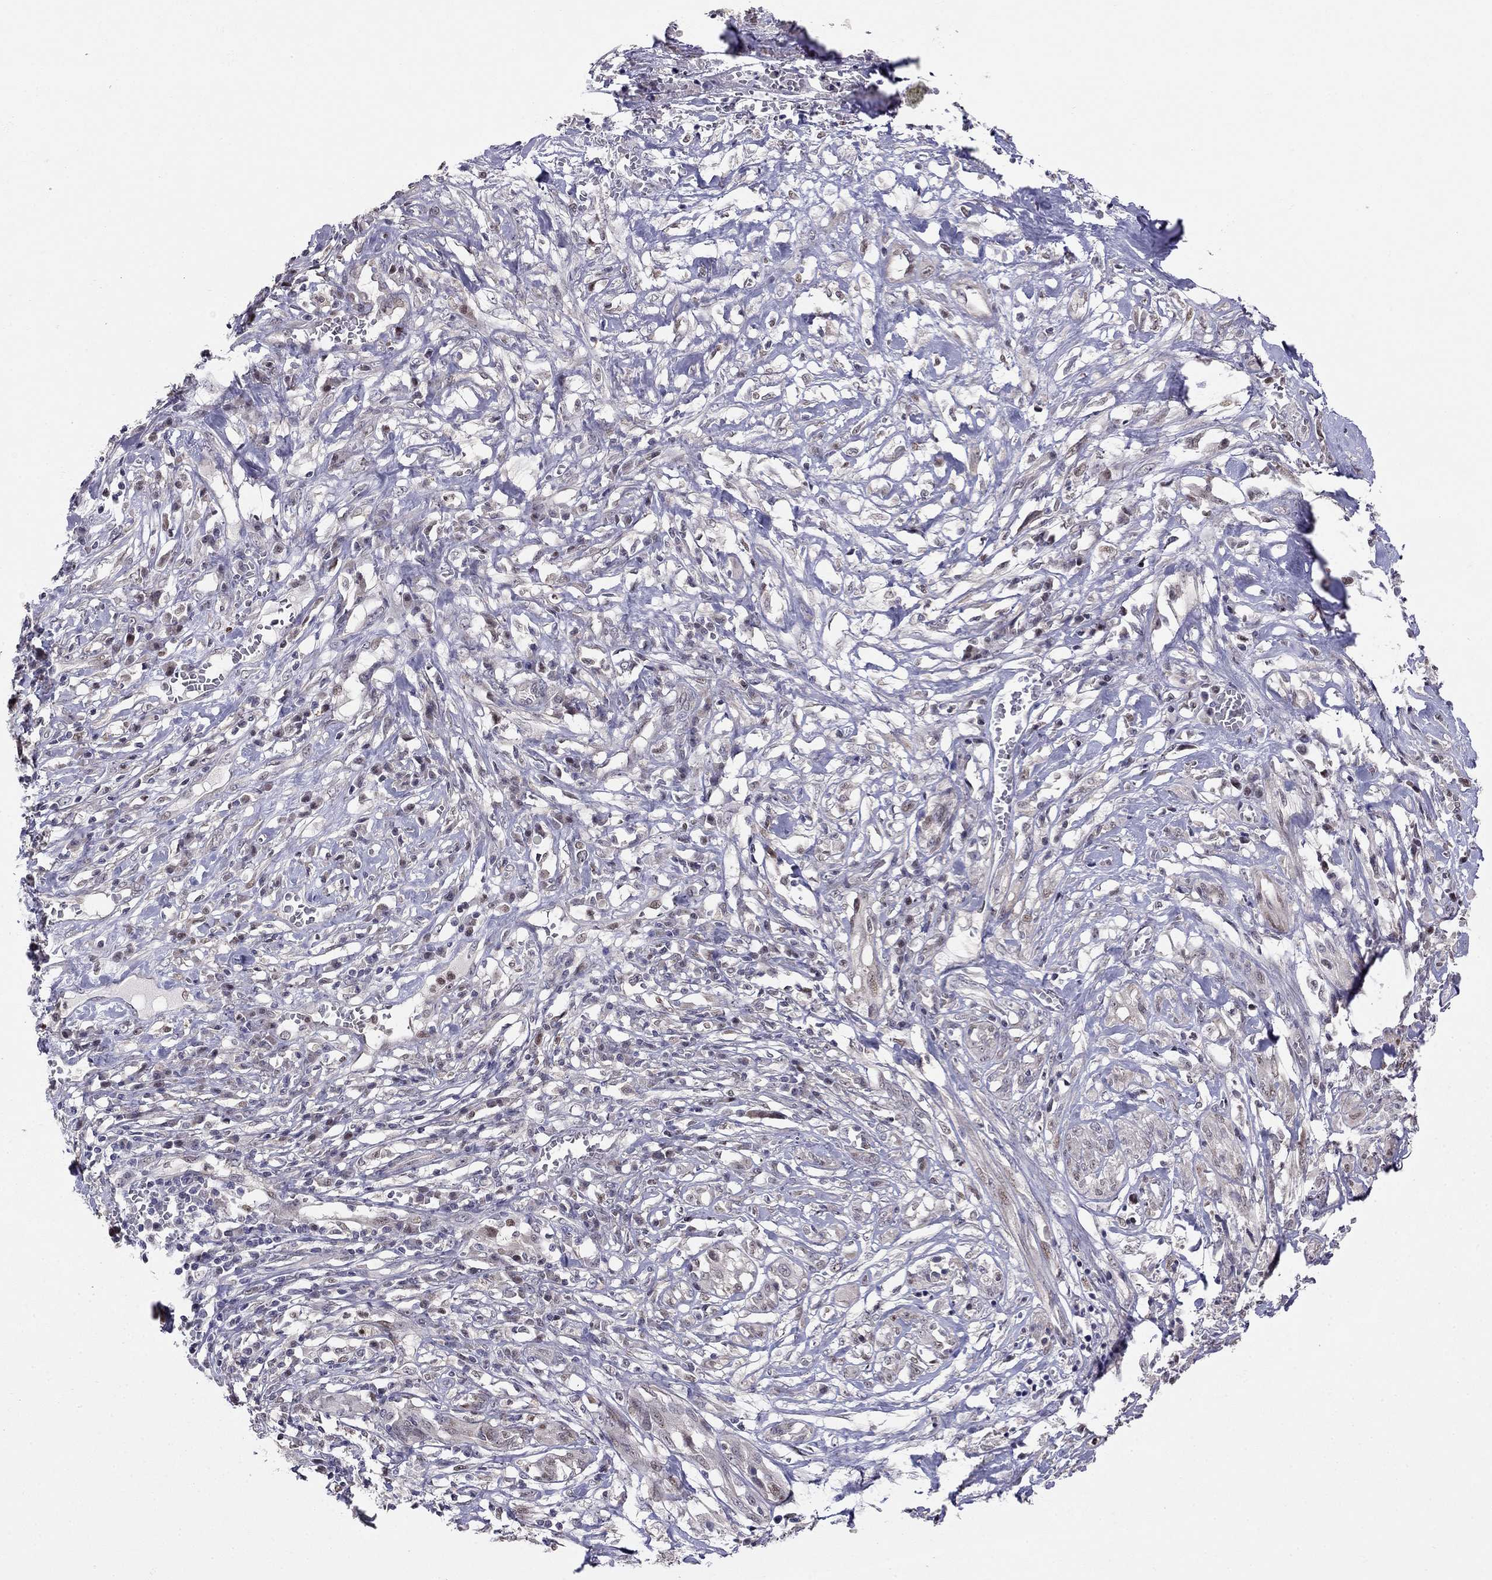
{"staining": {"intensity": "weak", "quantity": "<25%", "location": "nuclear"}, "tissue": "melanoma", "cell_type": "Tumor cells", "image_type": "cancer", "snomed": [{"axis": "morphology", "description": "Malignant melanoma, NOS"}, {"axis": "topography", "description": "Skin"}], "caption": "Tumor cells show no significant positivity in melanoma. (DAB (3,3'-diaminobenzidine) immunohistochemistry with hematoxylin counter stain).", "gene": "LRRC39", "patient": {"sex": "female", "age": 91}}